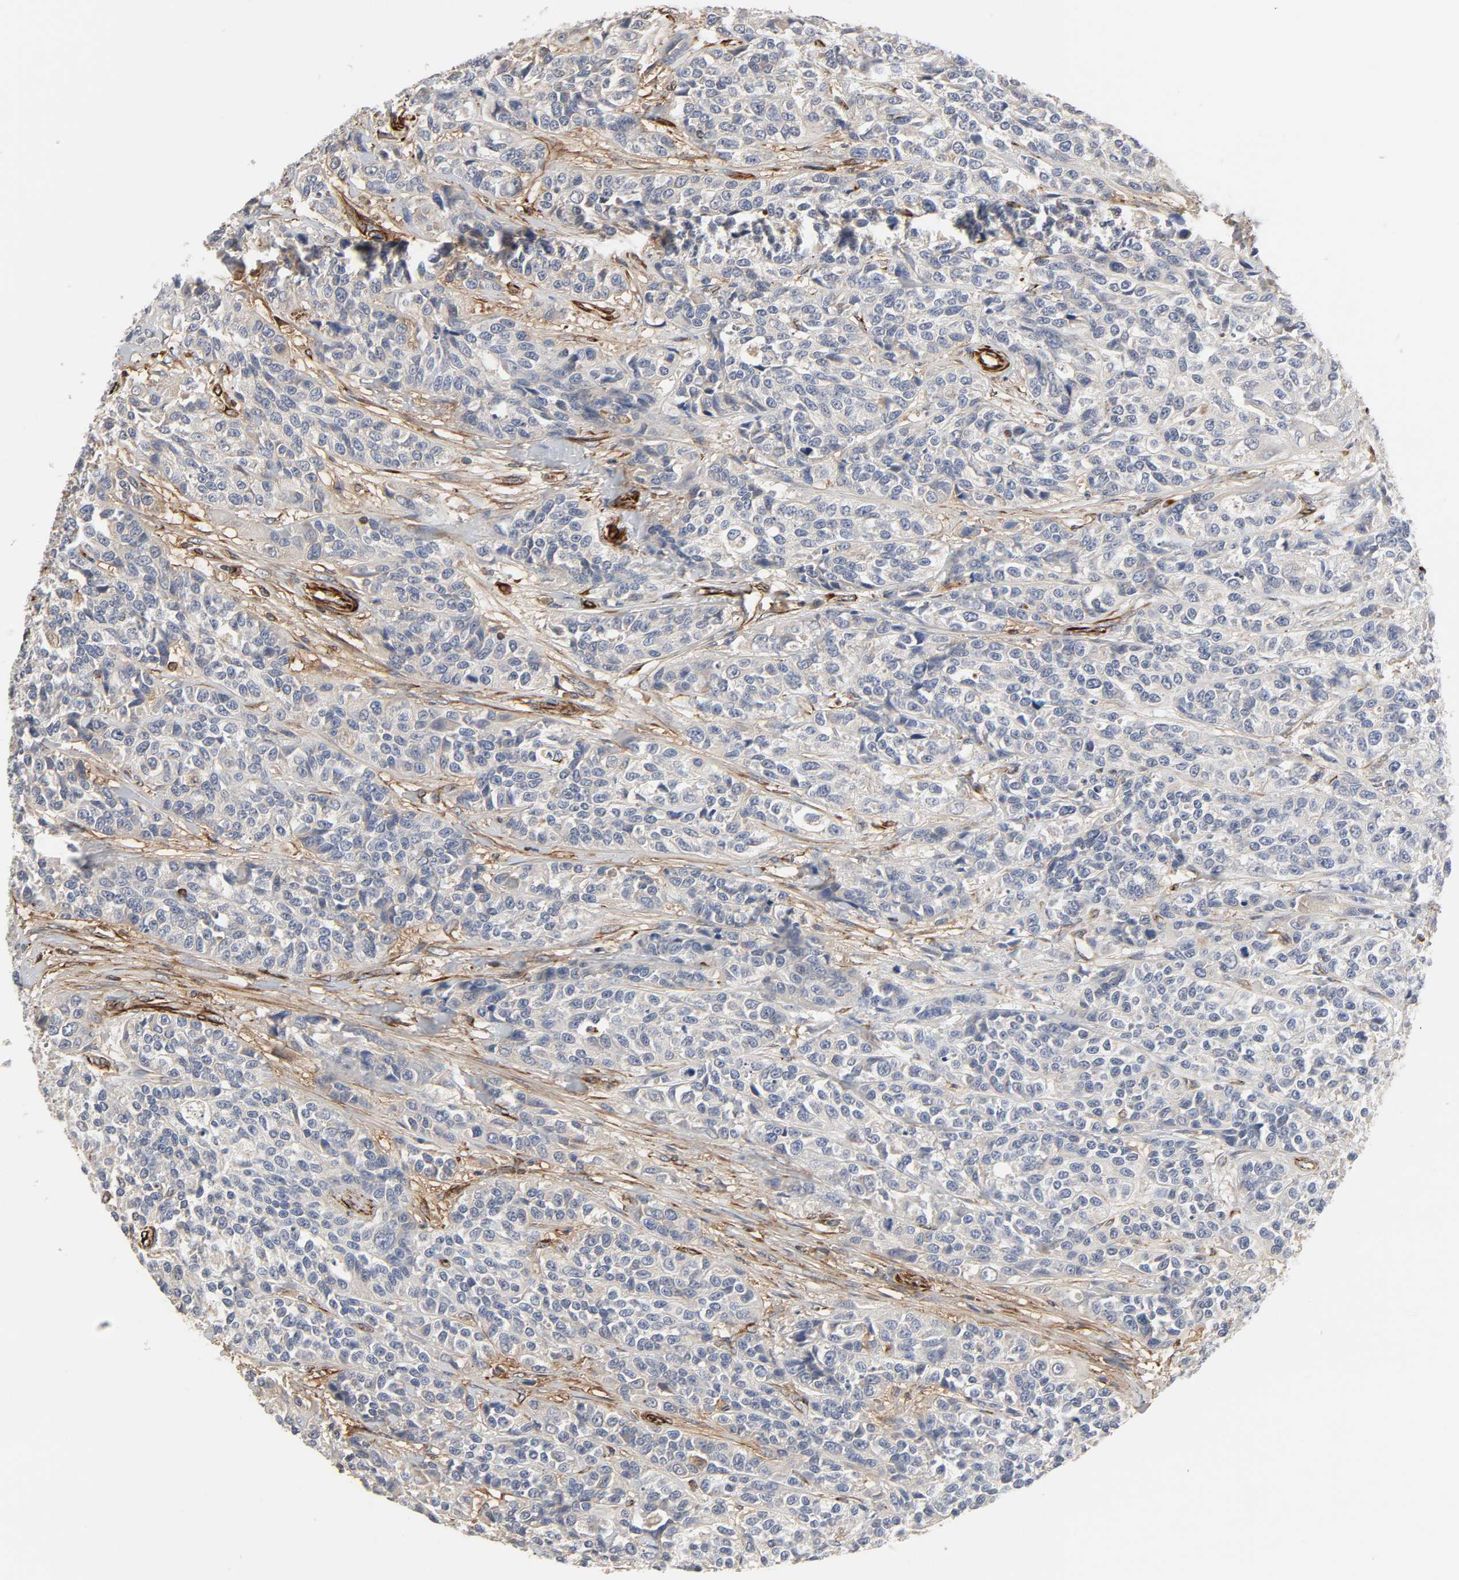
{"staining": {"intensity": "weak", "quantity": "<25%", "location": "cytoplasmic/membranous"}, "tissue": "urothelial cancer", "cell_type": "Tumor cells", "image_type": "cancer", "snomed": [{"axis": "morphology", "description": "Urothelial carcinoma, High grade"}, {"axis": "topography", "description": "Urinary bladder"}], "caption": "Urothelial cancer stained for a protein using immunohistochemistry (IHC) shows no positivity tumor cells.", "gene": "FAM118A", "patient": {"sex": "female", "age": 81}}